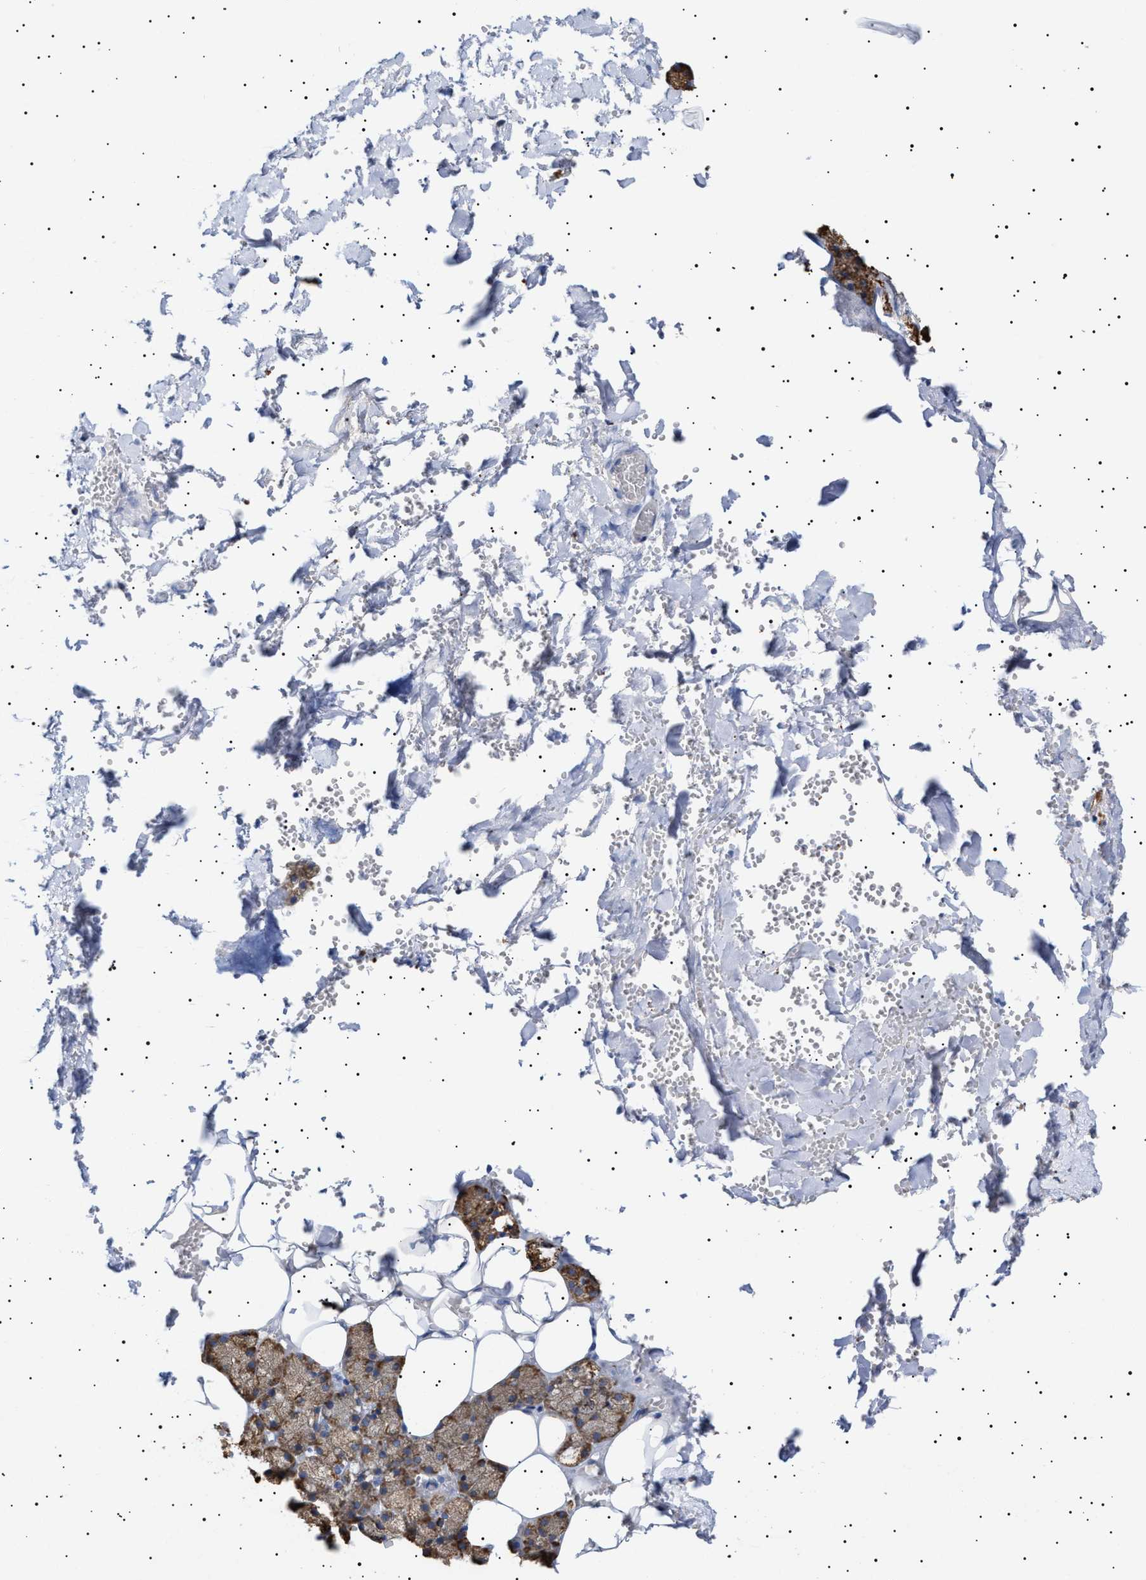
{"staining": {"intensity": "moderate", "quantity": ">75%", "location": "cytoplasmic/membranous"}, "tissue": "salivary gland", "cell_type": "Glandular cells", "image_type": "normal", "snomed": [{"axis": "morphology", "description": "Normal tissue, NOS"}, {"axis": "topography", "description": "Salivary gland"}], "caption": "Salivary gland was stained to show a protein in brown. There is medium levels of moderate cytoplasmic/membranous staining in approximately >75% of glandular cells. The protein of interest is stained brown, and the nuclei are stained in blue (DAB IHC with brightfield microscopy, high magnification).", "gene": "ERCC6L2", "patient": {"sex": "male", "age": 62}}